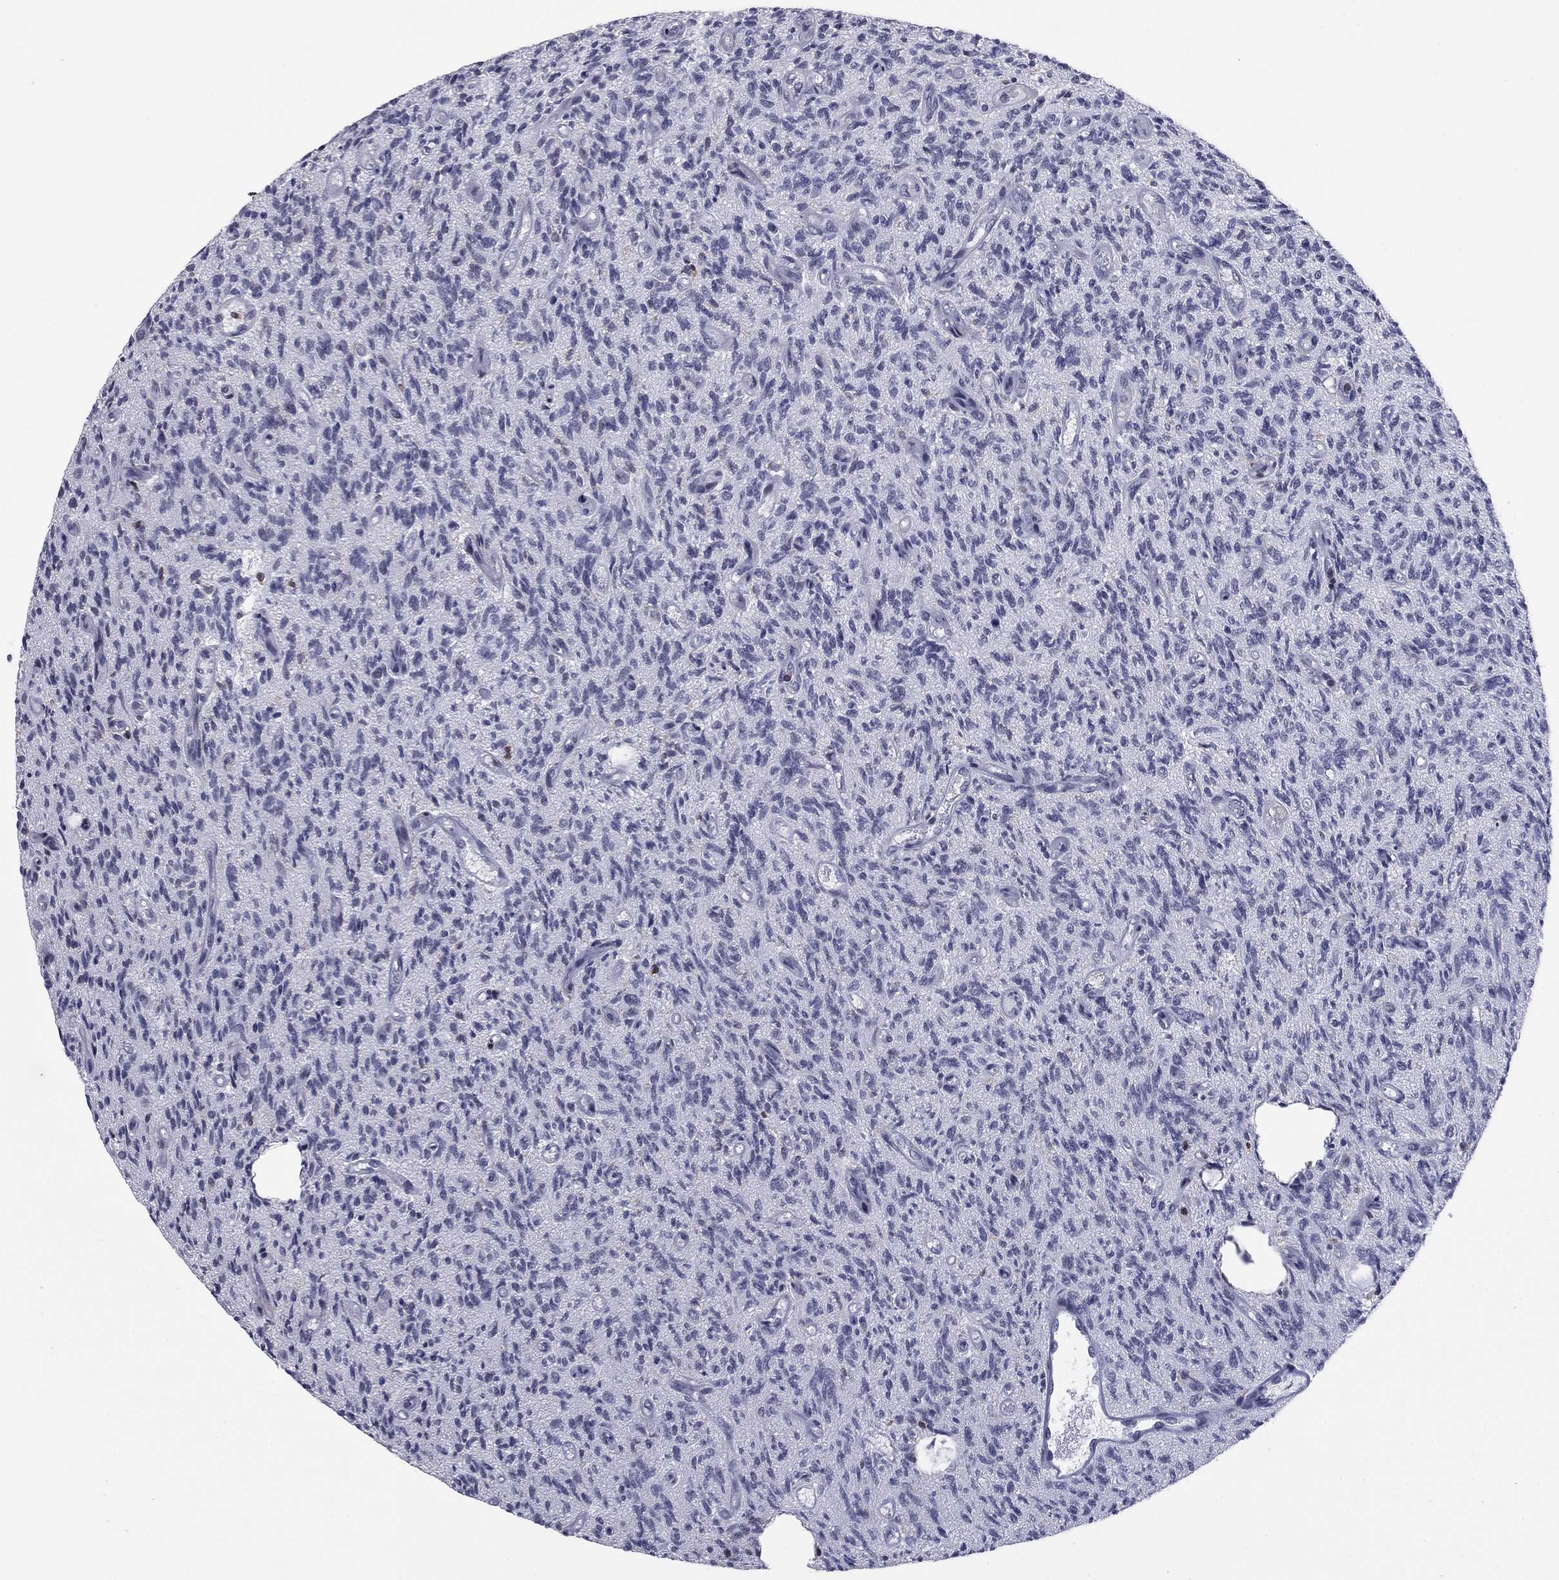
{"staining": {"intensity": "negative", "quantity": "none", "location": "none"}, "tissue": "glioma", "cell_type": "Tumor cells", "image_type": "cancer", "snomed": [{"axis": "morphology", "description": "Glioma, malignant, High grade"}, {"axis": "topography", "description": "Brain"}], "caption": "Micrograph shows no protein expression in tumor cells of malignant high-grade glioma tissue.", "gene": "ARHGAP27", "patient": {"sex": "male", "age": 64}}